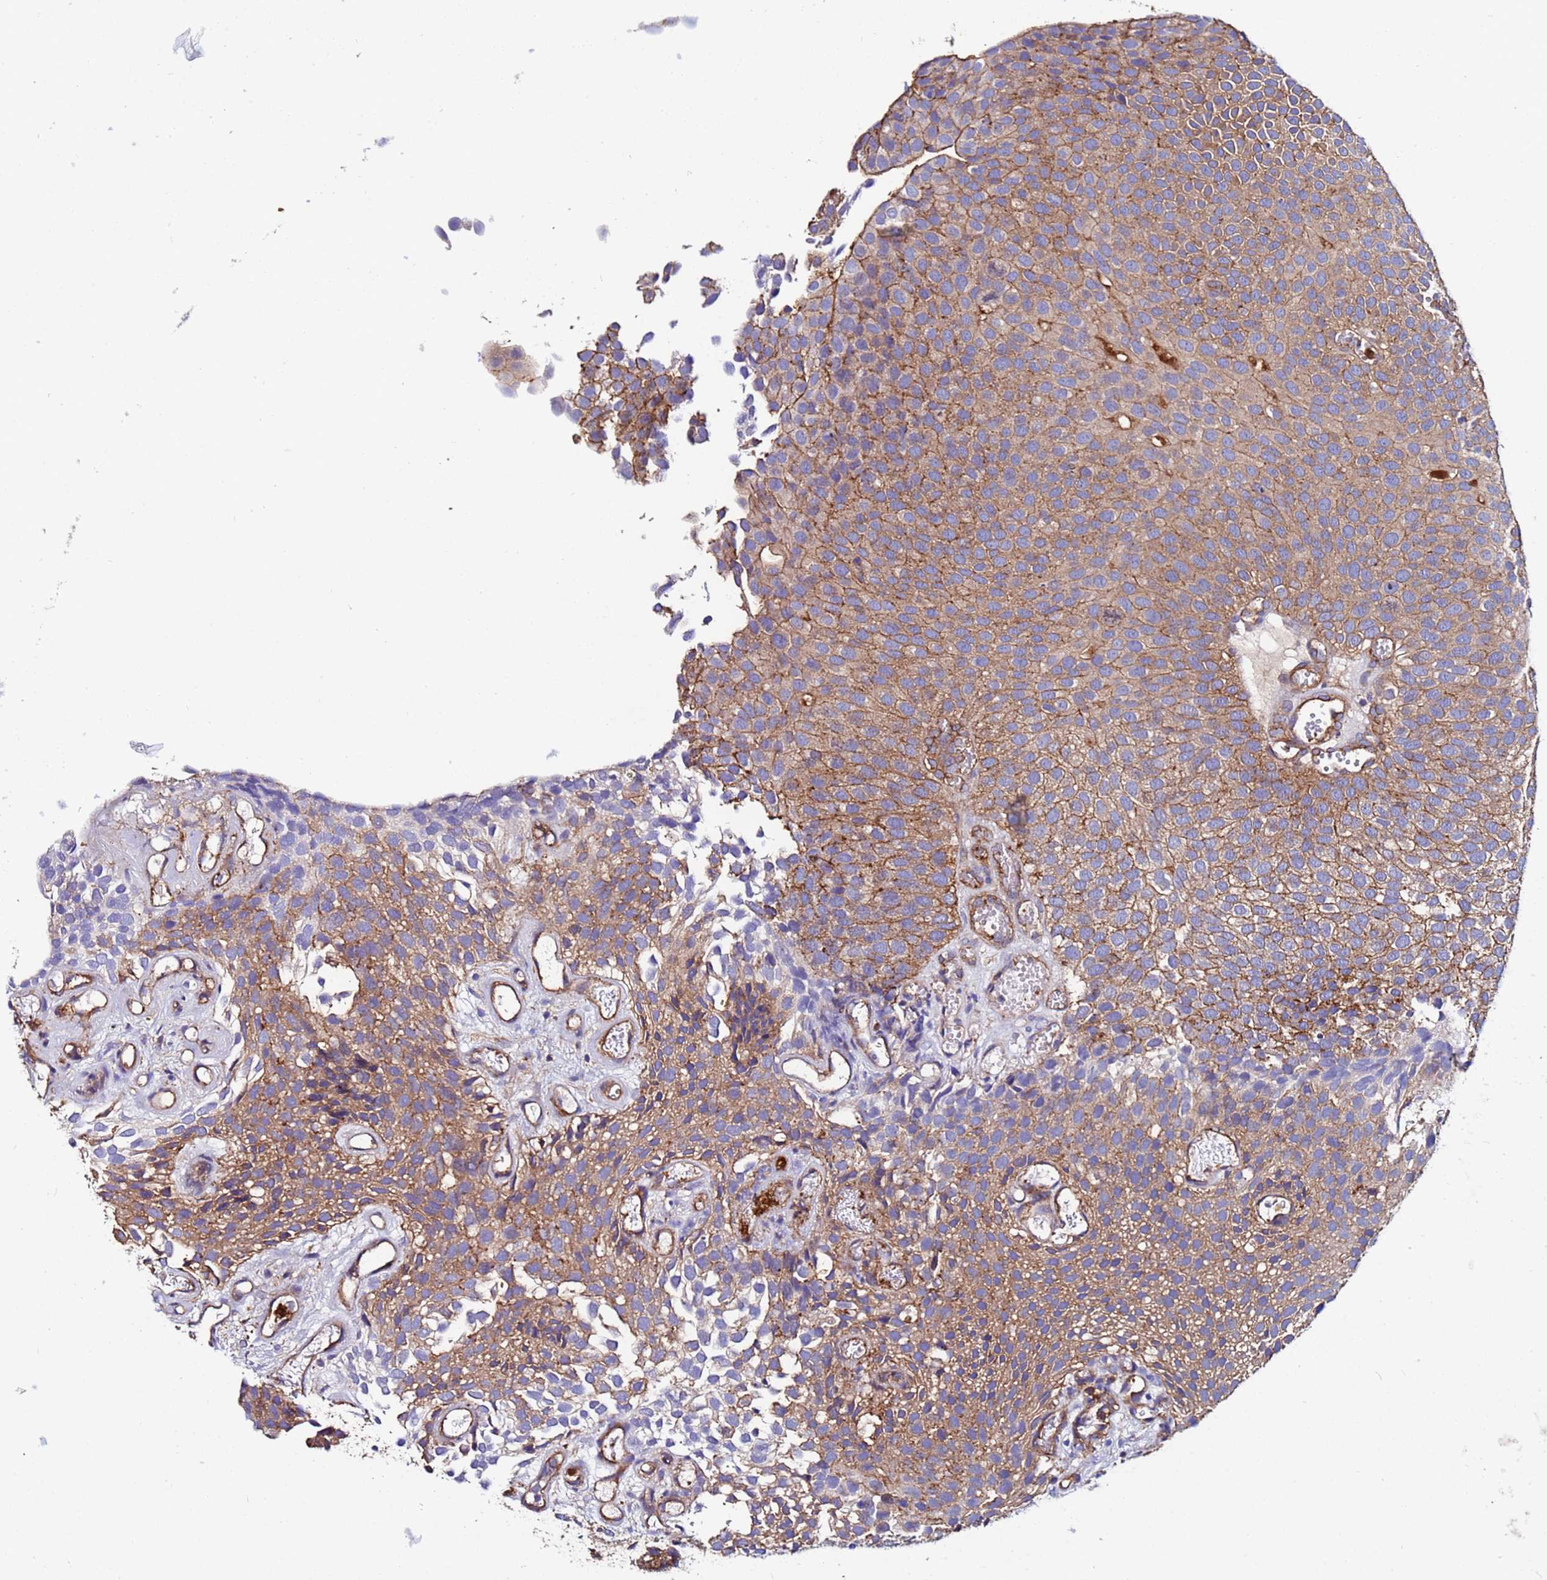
{"staining": {"intensity": "moderate", "quantity": ">75%", "location": "cytoplasmic/membranous"}, "tissue": "urothelial cancer", "cell_type": "Tumor cells", "image_type": "cancer", "snomed": [{"axis": "morphology", "description": "Urothelial carcinoma, Low grade"}, {"axis": "topography", "description": "Urinary bladder"}], "caption": "Urothelial carcinoma (low-grade) stained for a protein (brown) shows moderate cytoplasmic/membranous positive staining in approximately >75% of tumor cells.", "gene": "POTEE", "patient": {"sex": "male", "age": 89}}